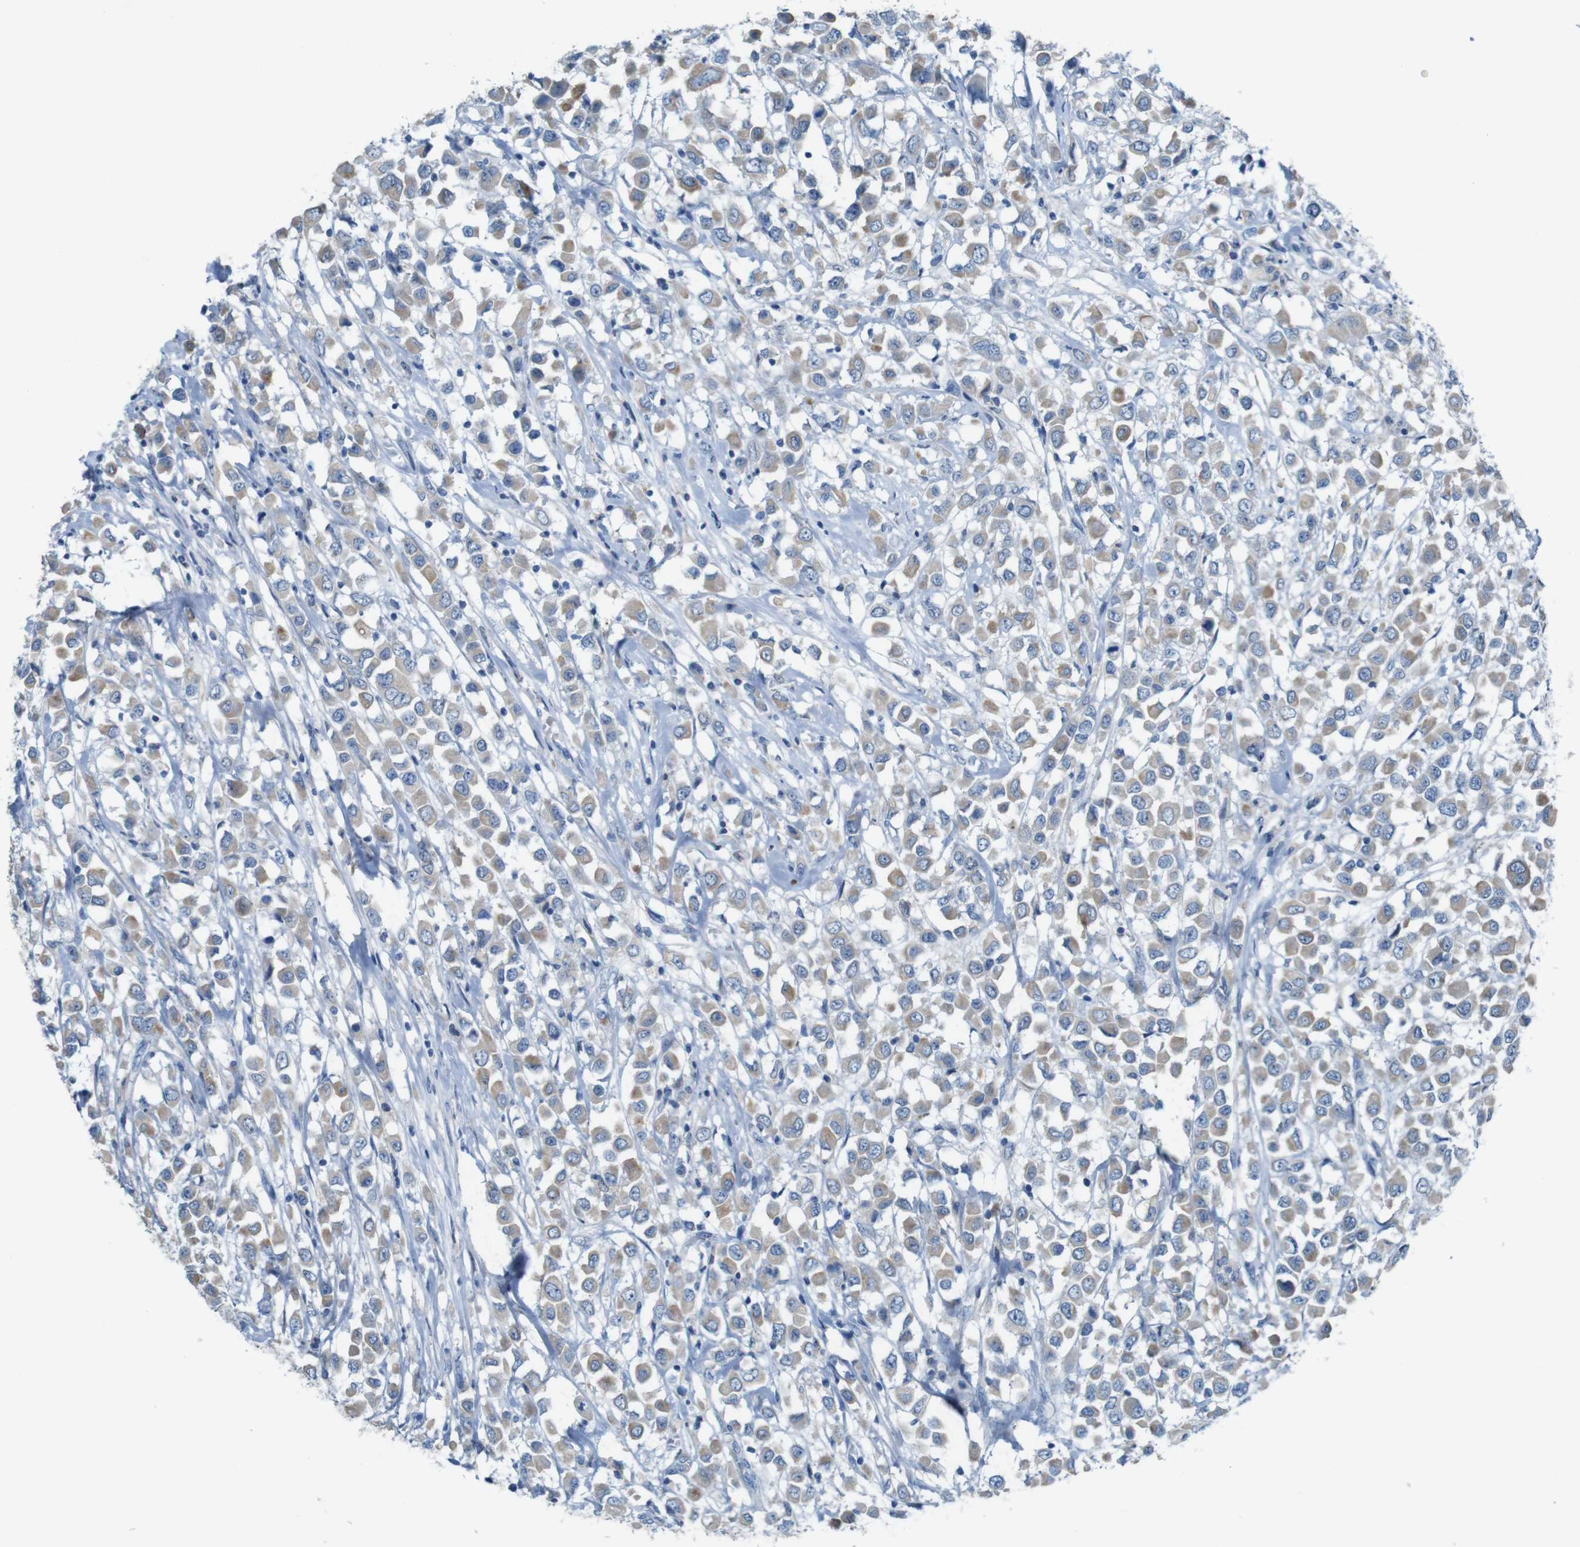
{"staining": {"intensity": "weak", "quantity": ">75%", "location": "cytoplasmic/membranous"}, "tissue": "breast cancer", "cell_type": "Tumor cells", "image_type": "cancer", "snomed": [{"axis": "morphology", "description": "Duct carcinoma"}, {"axis": "topography", "description": "Breast"}], "caption": "Protein expression analysis of human breast infiltrating ductal carcinoma reveals weak cytoplasmic/membranous expression in about >75% of tumor cells.", "gene": "MOGAT3", "patient": {"sex": "female", "age": 61}}